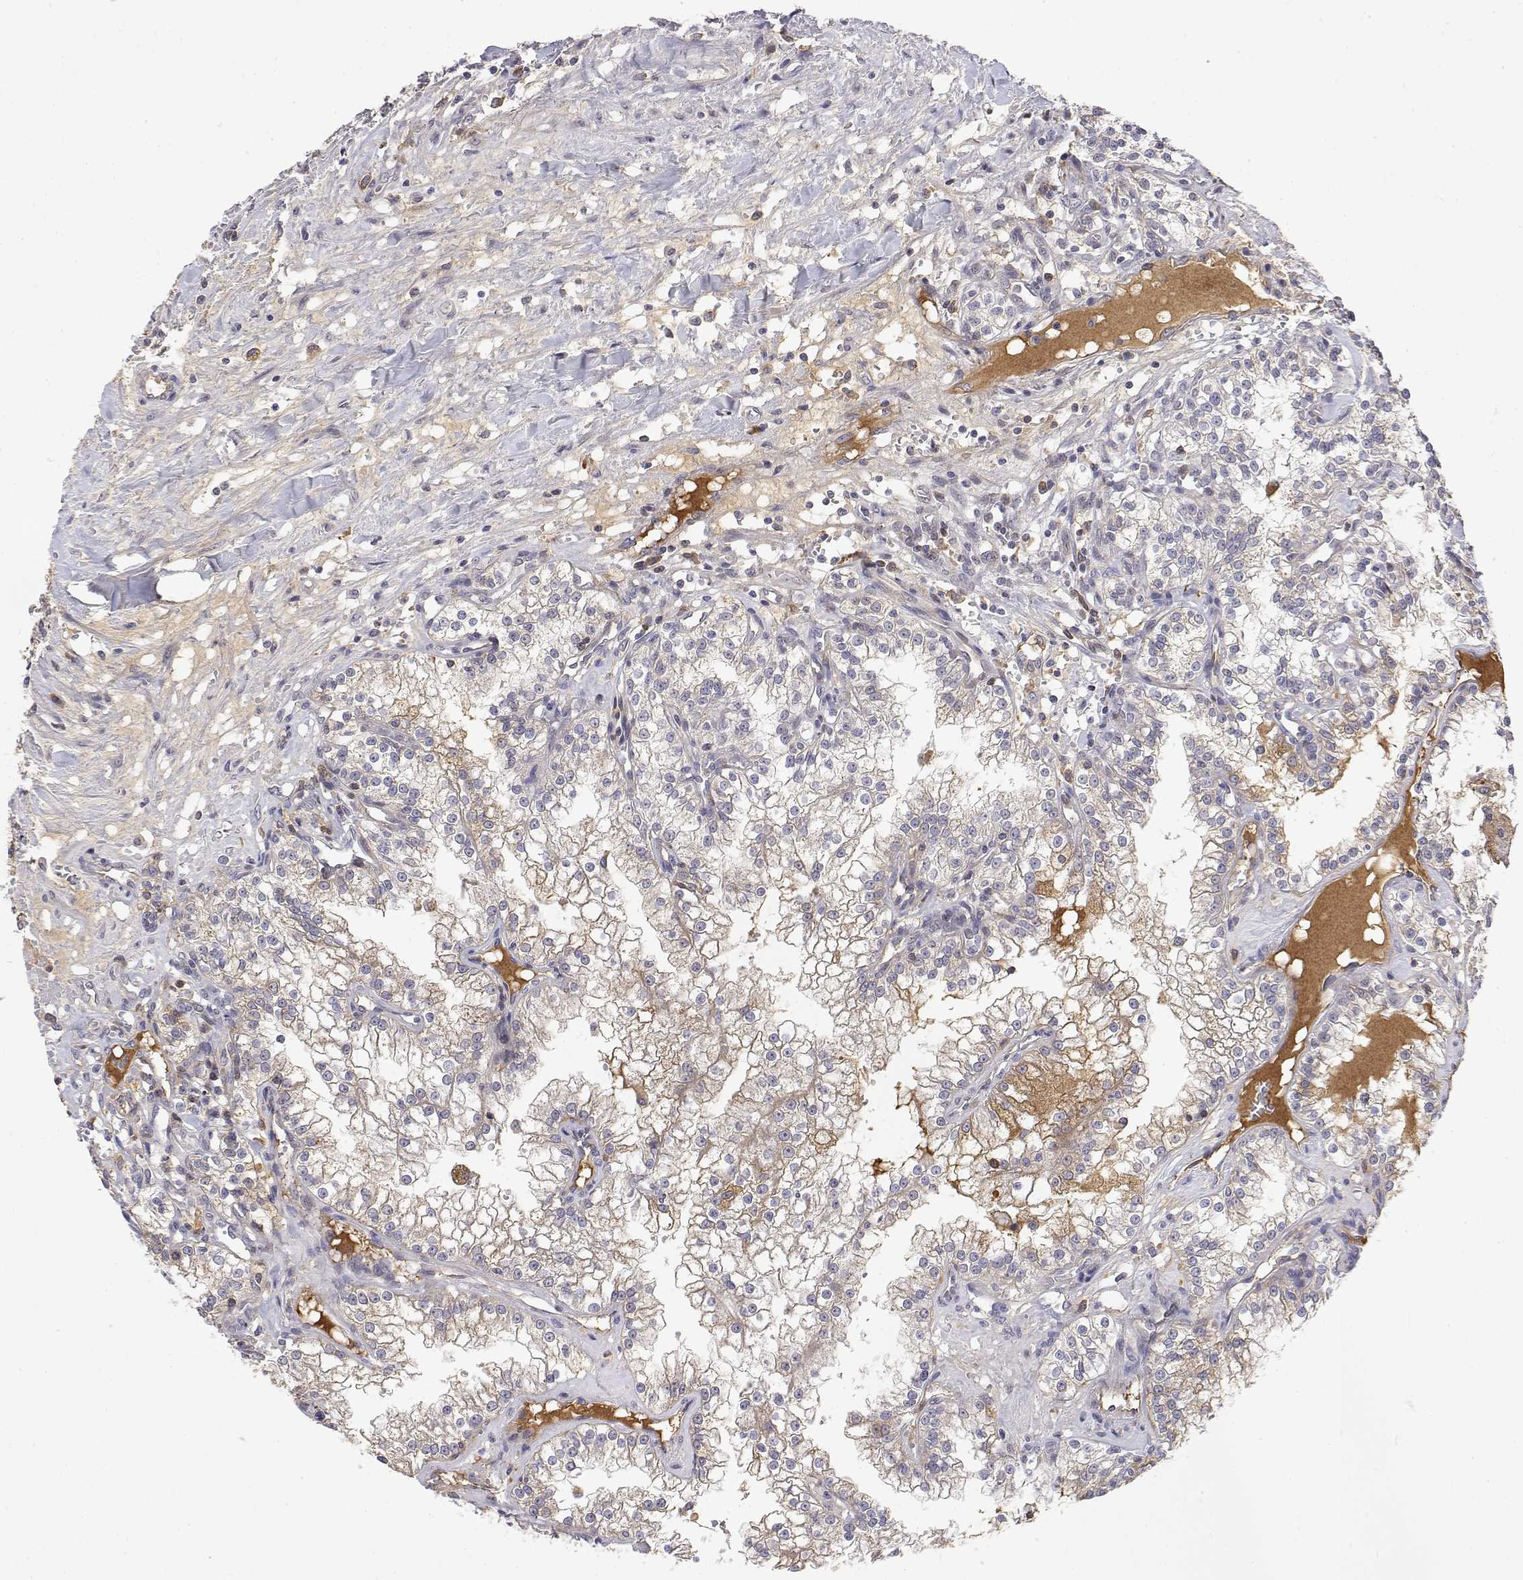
{"staining": {"intensity": "moderate", "quantity": "<25%", "location": "cytoplasmic/membranous"}, "tissue": "renal cancer", "cell_type": "Tumor cells", "image_type": "cancer", "snomed": [{"axis": "morphology", "description": "Adenocarcinoma, NOS"}, {"axis": "topography", "description": "Kidney"}], "caption": "This micrograph exhibits immunohistochemistry staining of human adenocarcinoma (renal), with low moderate cytoplasmic/membranous expression in about <25% of tumor cells.", "gene": "IGFBP4", "patient": {"sex": "male", "age": 36}}